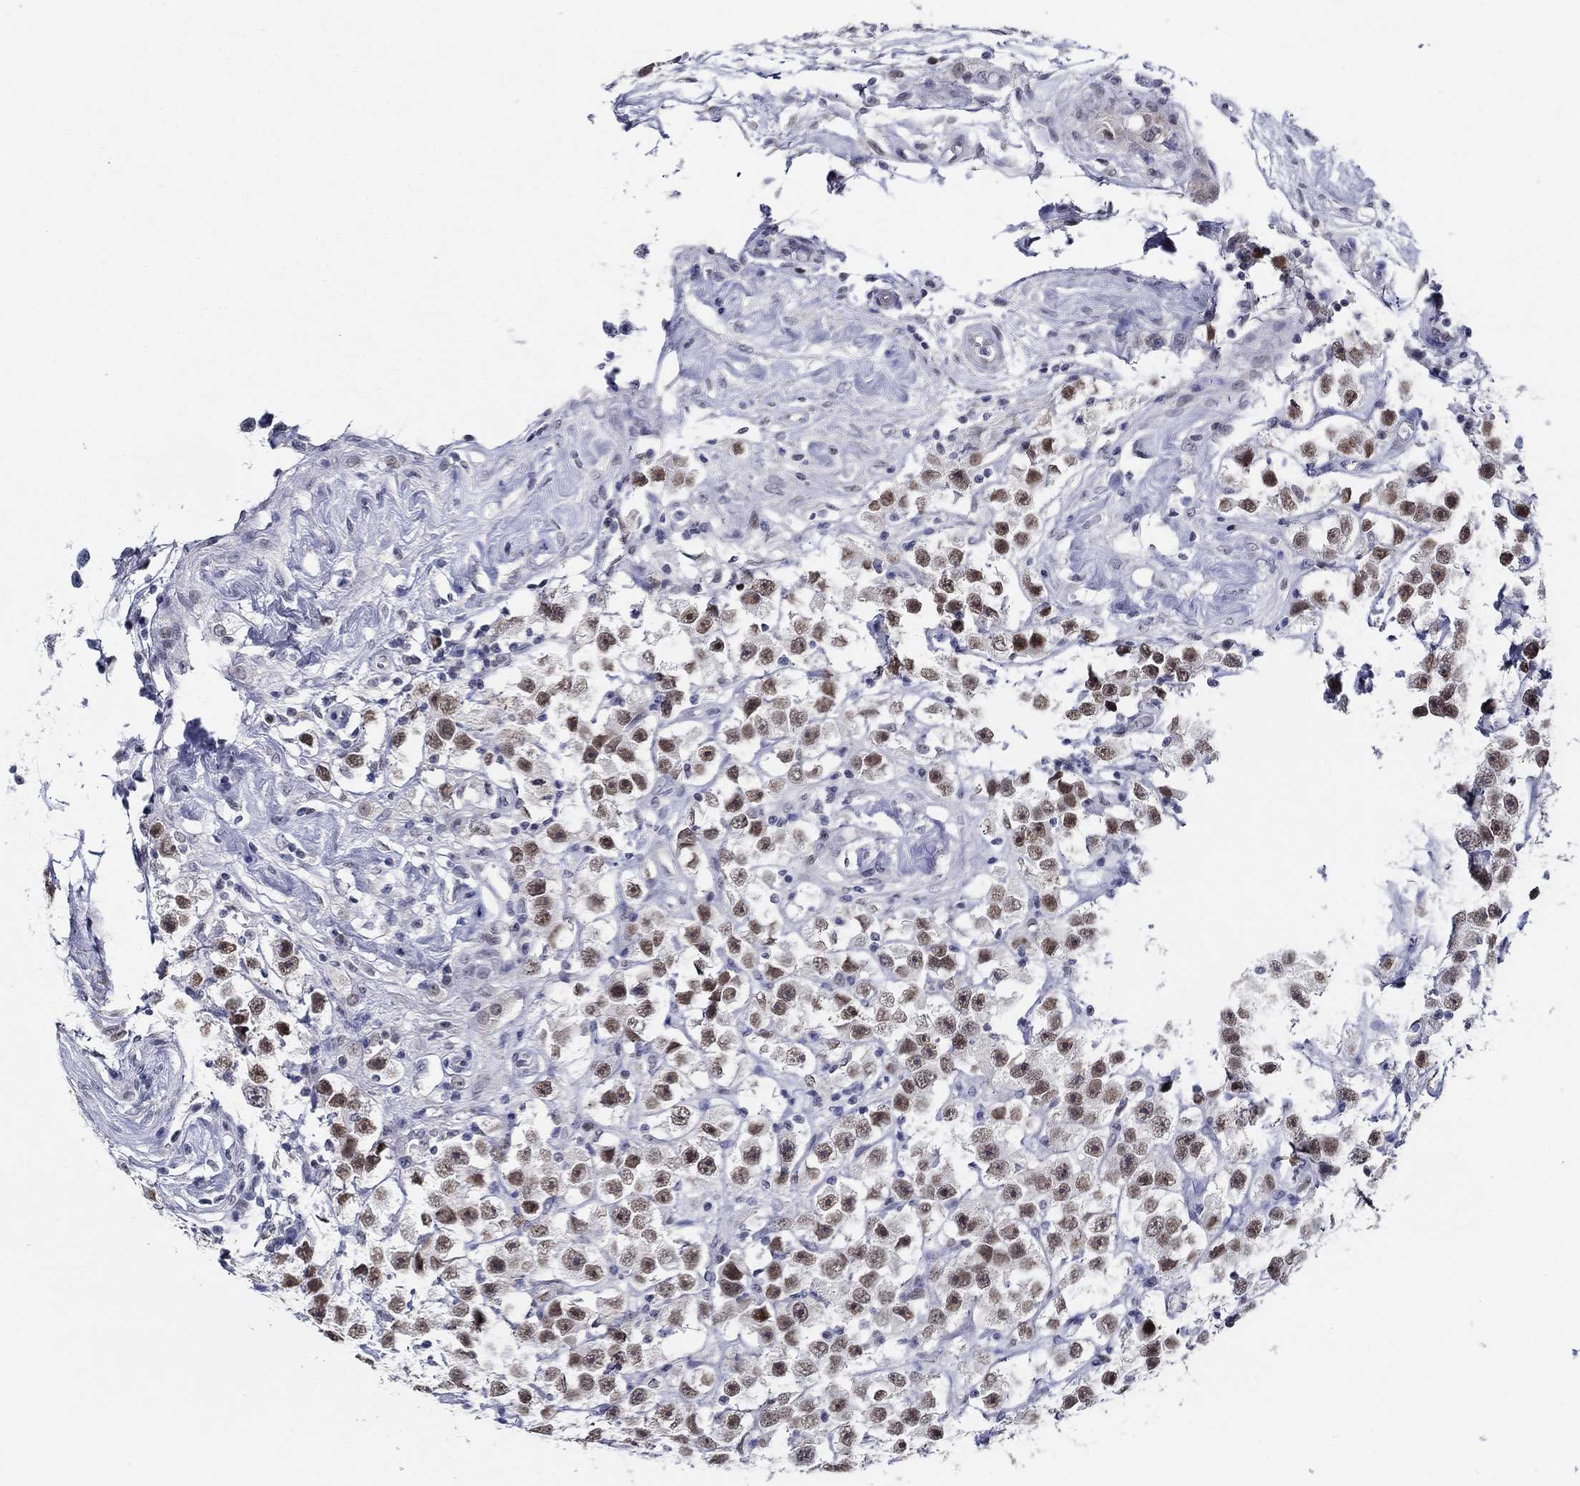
{"staining": {"intensity": "strong", "quantity": "<25%", "location": "nuclear"}, "tissue": "testis cancer", "cell_type": "Tumor cells", "image_type": "cancer", "snomed": [{"axis": "morphology", "description": "Seminoma, NOS"}, {"axis": "topography", "description": "Testis"}], "caption": "IHC image of neoplastic tissue: seminoma (testis) stained using IHC shows medium levels of strong protein expression localized specifically in the nuclear of tumor cells, appearing as a nuclear brown color.", "gene": "SLC34A1", "patient": {"sex": "male", "age": 45}}